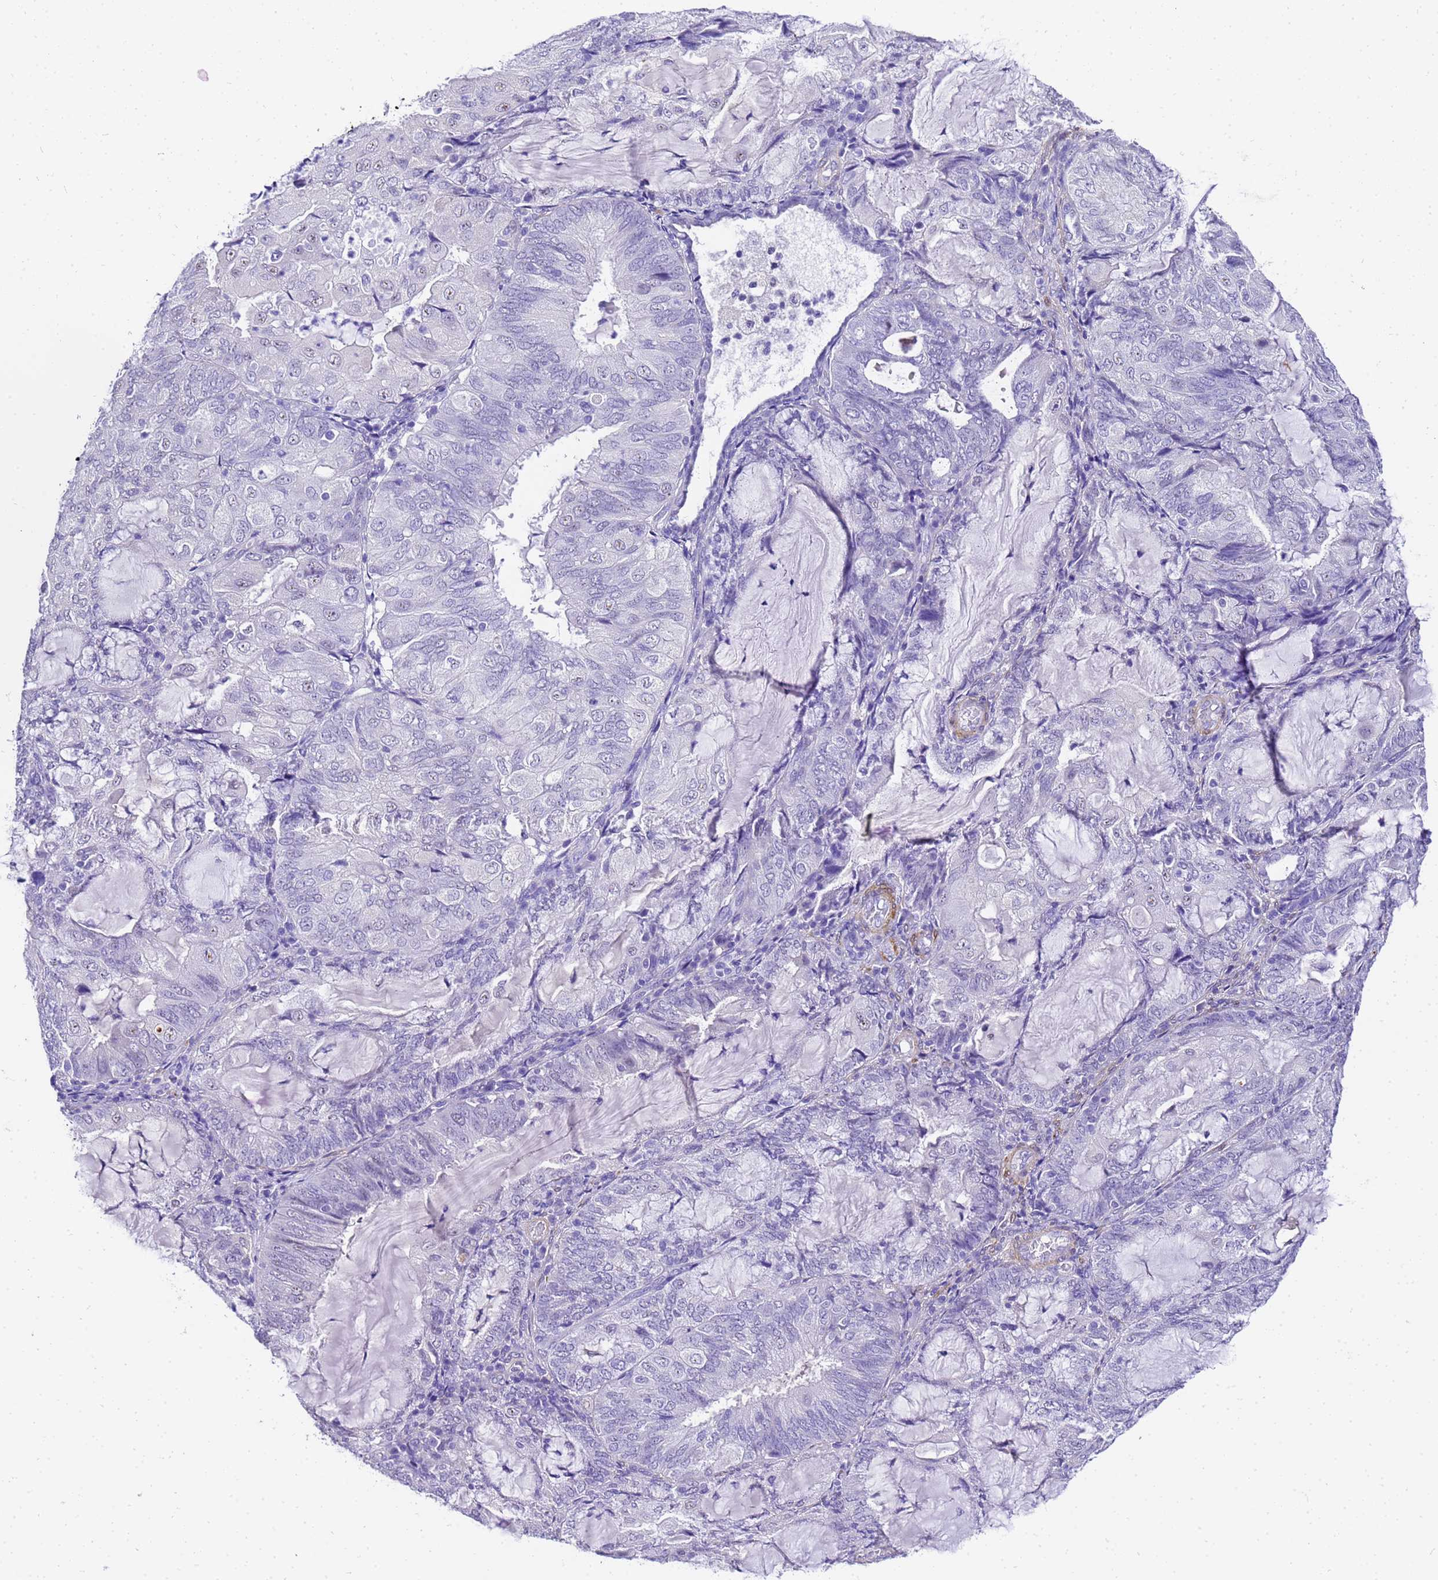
{"staining": {"intensity": "negative", "quantity": "none", "location": "none"}, "tissue": "endometrial cancer", "cell_type": "Tumor cells", "image_type": "cancer", "snomed": [{"axis": "morphology", "description": "Adenocarcinoma, NOS"}, {"axis": "topography", "description": "Endometrium"}], "caption": "This is an immunohistochemistry photomicrograph of adenocarcinoma (endometrial). There is no staining in tumor cells.", "gene": "HSPB6", "patient": {"sex": "female", "age": 81}}